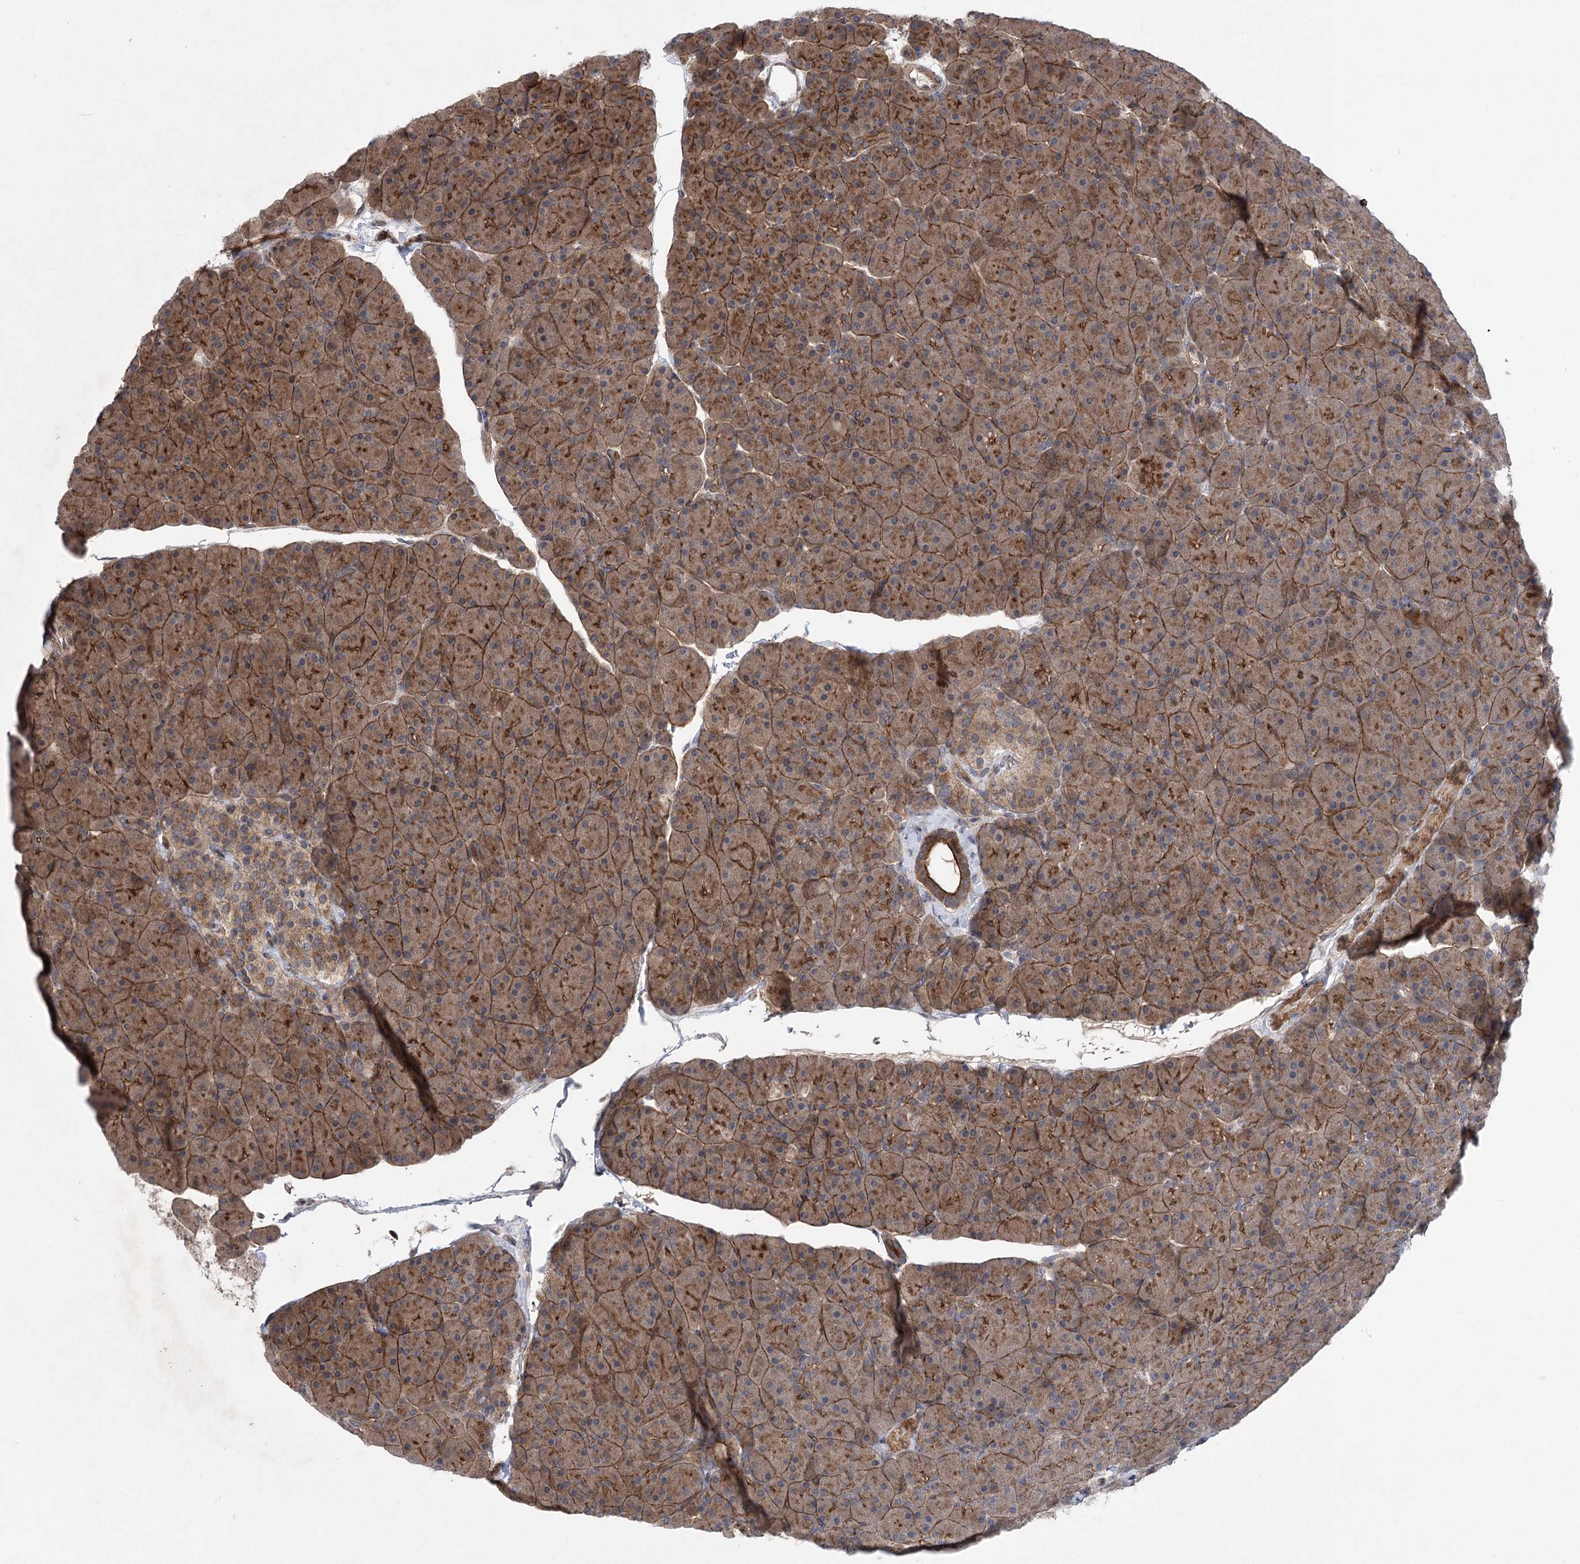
{"staining": {"intensity": "strong", "quantity": ">75%", "location": "cytoplasmic/membranous"}, "tissue": "pancreas", "cell_type": "Exocrine glandular cells", "image_type": "normal", "snomed": [{"axis": "morphology", "description": "Normal tissue, NOS"}, {"axis": "topography", "description": "Pancreas"}], "caption": "Exocrine glandular cells show strong cytoplasmic/membranous staining in approximately >75% of cells in benign pancreas.", "gene": "METTL24", "patient": {"sex": "male", "age": 36}}